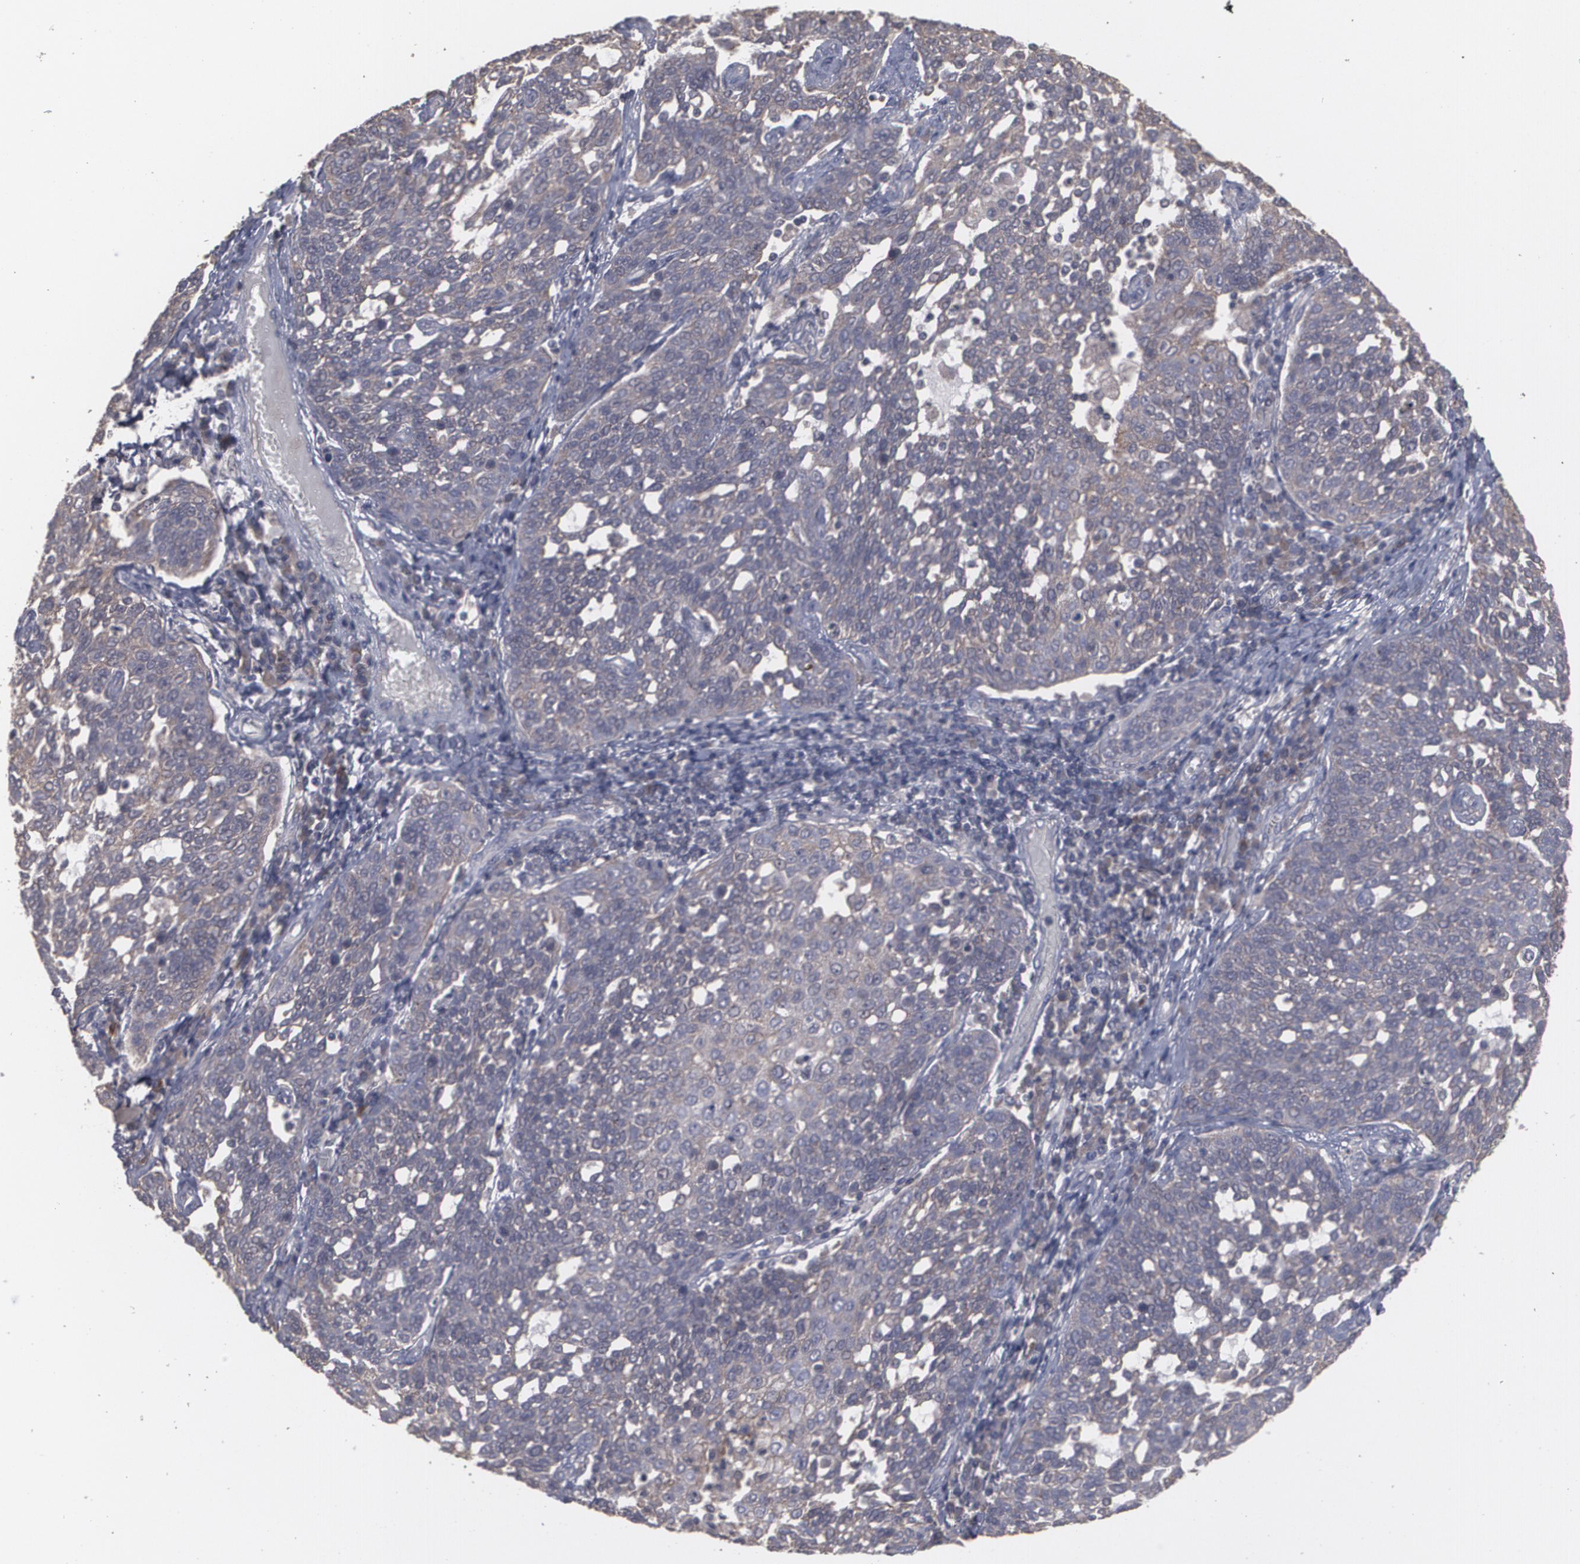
{"staining": {"intensity": "moderate", "quantity": ">75%", "location": "cytoplasmic/membranous"}, "tissue": "cervical cancer", "cell_type": "Tumor cells", "image_type": "cancer", "snomed": [{"axis": "morphology", "description": "Squamous cell carcinoma, NOS"}, {"axis": "topography", "description": "Cervix"}], "caption": "A brown stain highlights moderate cytoplasmic/membranous staining of a protein in cervical cancer tumor cells.", "gene": "ARF6", "patient": {"sex": "female", "age": 34}}